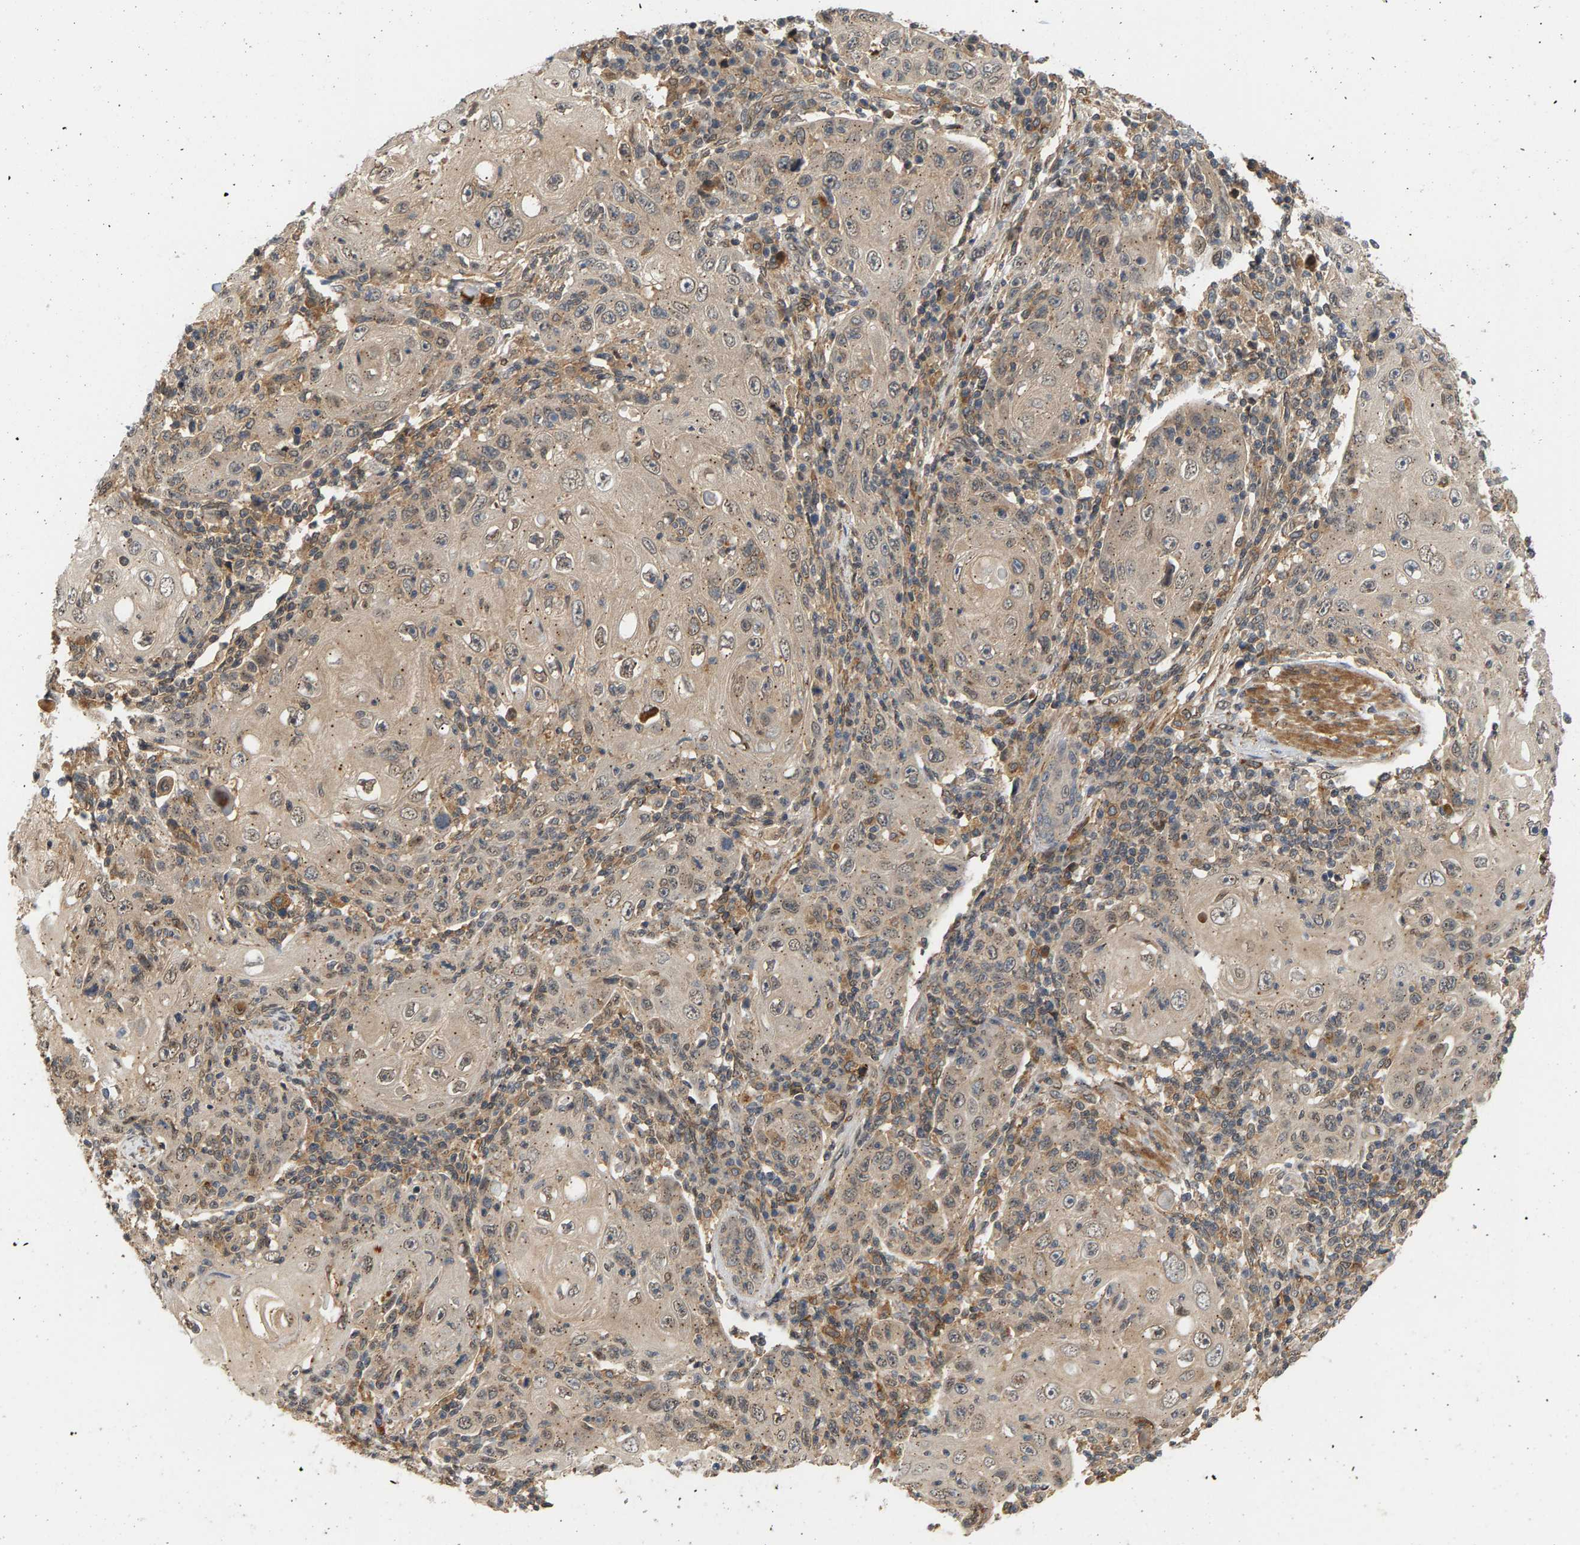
{"staining": {"intensity": "weak", "quantity": ">75%", "location": "cytoplasmic/membranous"}, "tissue": "skin cancer", "cell_type": "Tumor cells", "image_type": "cancer", "snomed": [{"axis": "morphology", "description": "Squamous cell carcinoma, NOS"}, {"axis": "topography", "description": "Skin"}], "caption": "High-magnification brightfield microscopy of skin cancer (squamous cell carcinoma) stained with DAB (brown) and counterstained with hematoxylin (blue). tumor cells exhibit weak cytoplasmic/membranous staining is appreciated in about>75% of cells. (IHC, brightfield microscopy, high magnification).", "gene": "MAP2K5", "patient": {"sex": "female", "age": 88}}